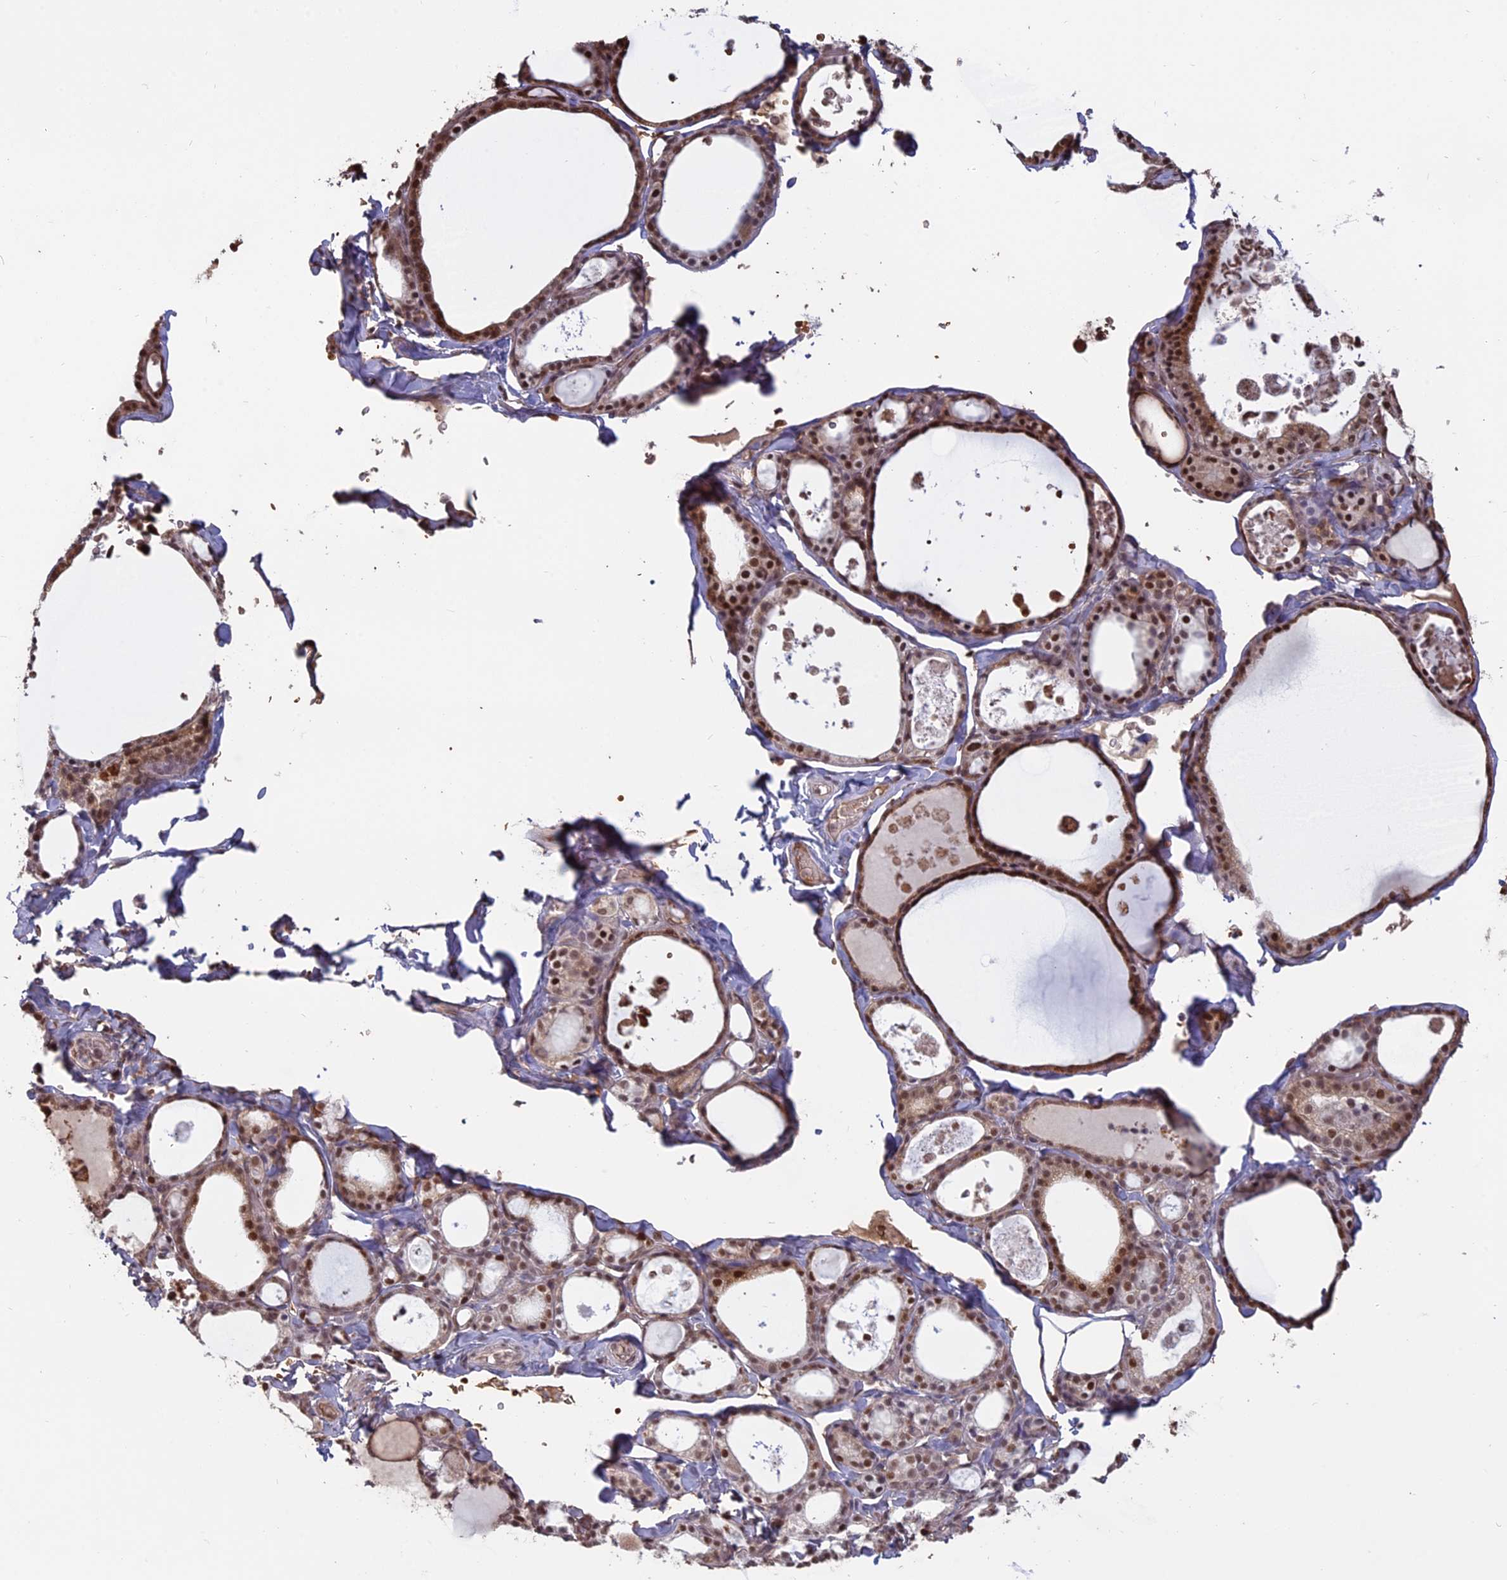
{"staining": {"intensity": "moderate", "quantity": "25%-75%", "location": "nuclear"}, "tissue": "thyroid gland", "cell_type": "Glandular cells", "image_type": "normal", "snomed": [{"axis": "morphology", "description": "Normal tissue, NOS"}, {"axis": "topography", "description": "Thyroid gland"}], "caption": "Approximately 25%-75% of glandular cells in normal thyroid gland display moderate nuclear protein expression as visualized by brown immunohistochemical staining.", "gene": "MFAP1", "patient": {"sex": "male", "age": 56}}